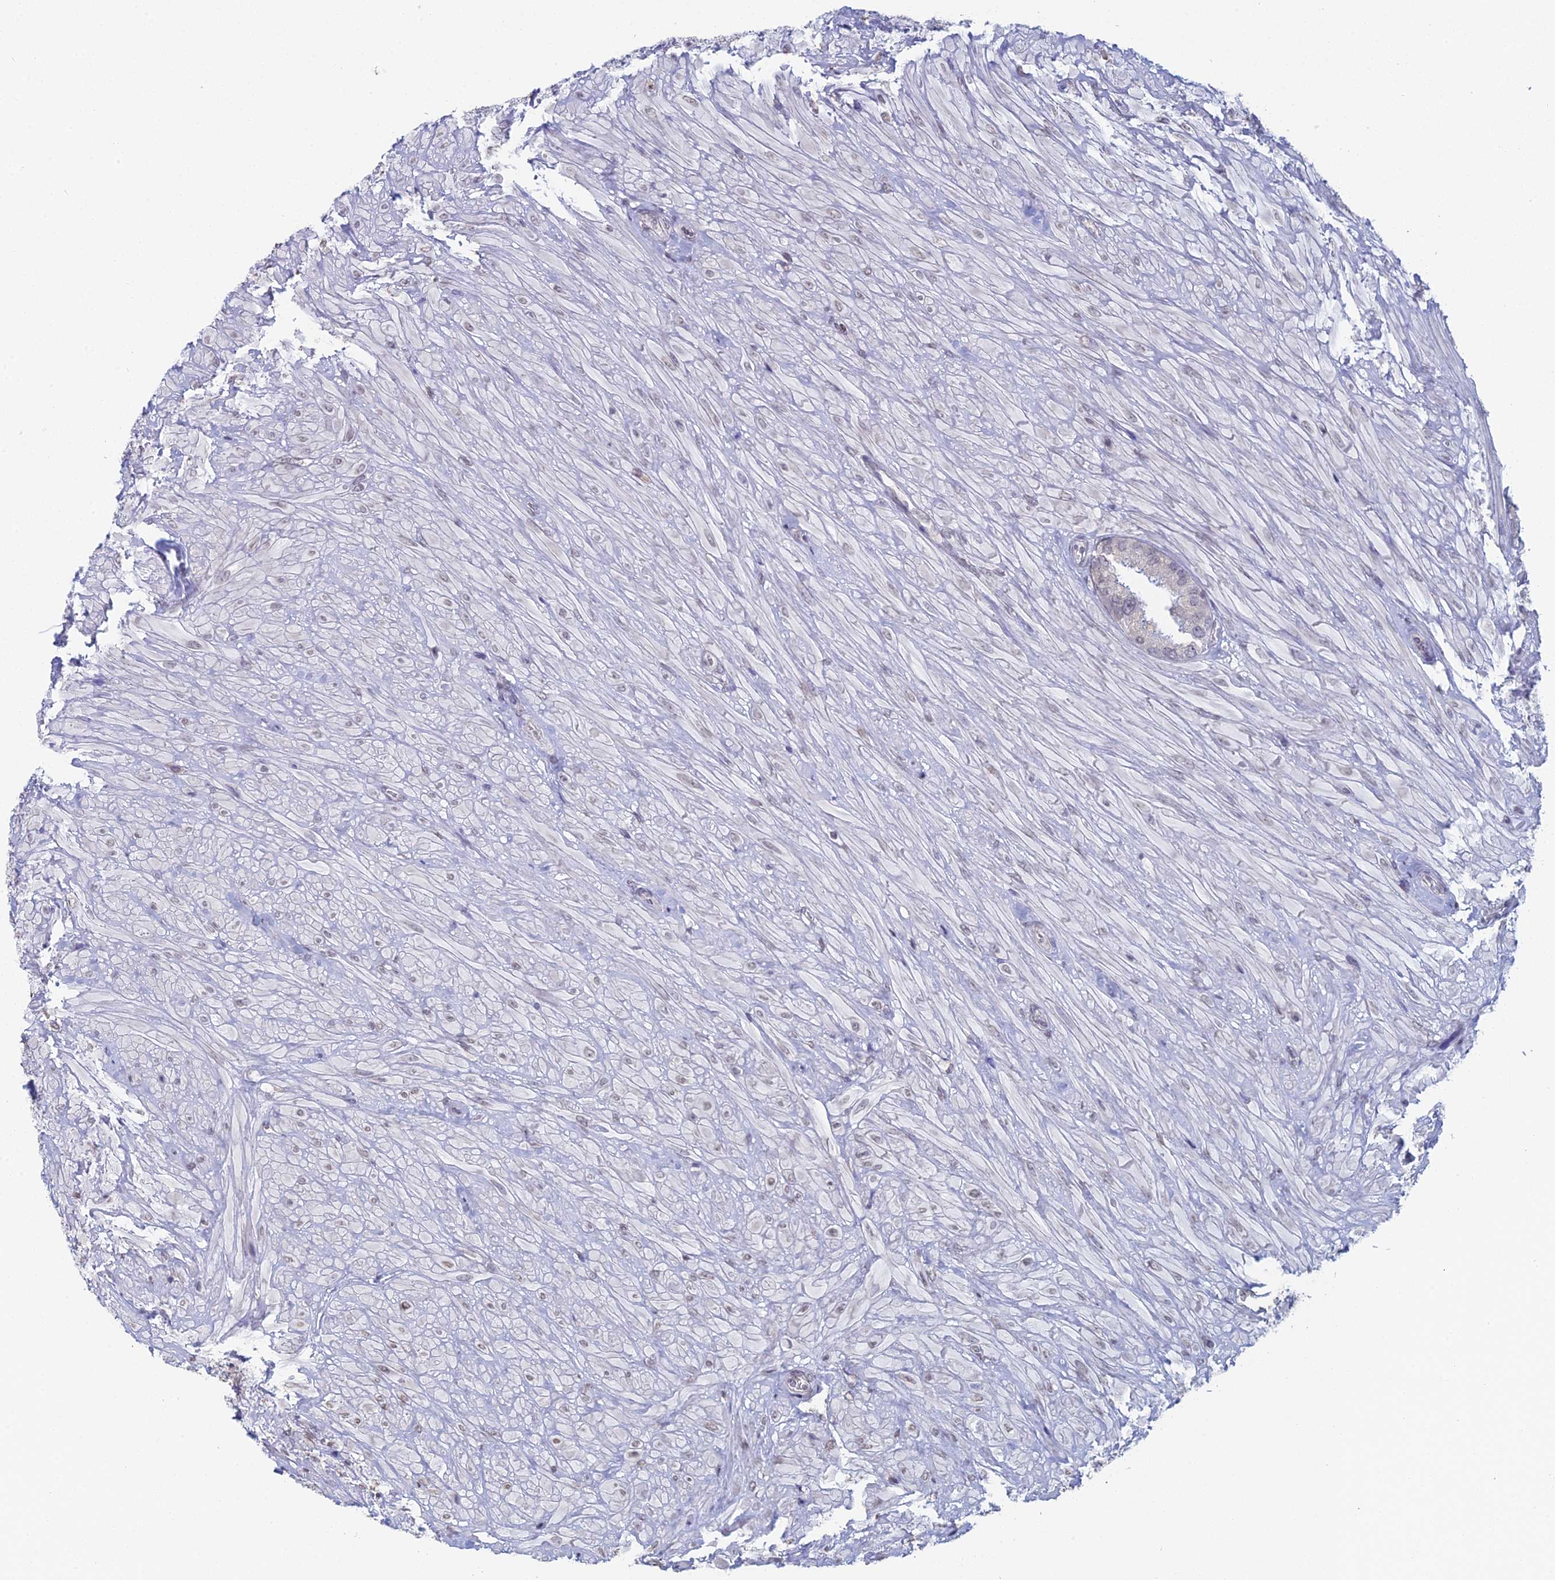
{"staining": {"intensity": "weak", "quantity": "<25%", "location": "cytoplasmic/membranous"}, "tissue": "seminal vesicle", "cell_type": "Glandular cells", "image_type": "normal", "snomed": [{"axis": "morphology", "description": "Normal tissue, NOS"}, {"axis": "topography", "description": "Seminal veicle"}, {"axis": "topography", "description": "Peripheral nerve tissue"}], "caption": "A high-resolution micrograph shows immunohistochemistry (IHC) staining of normal seminal vesicle, which shows no significant staining in glandular cells.", "gene": "PRR22", "patient": {"sex": "male", "age": 63}}